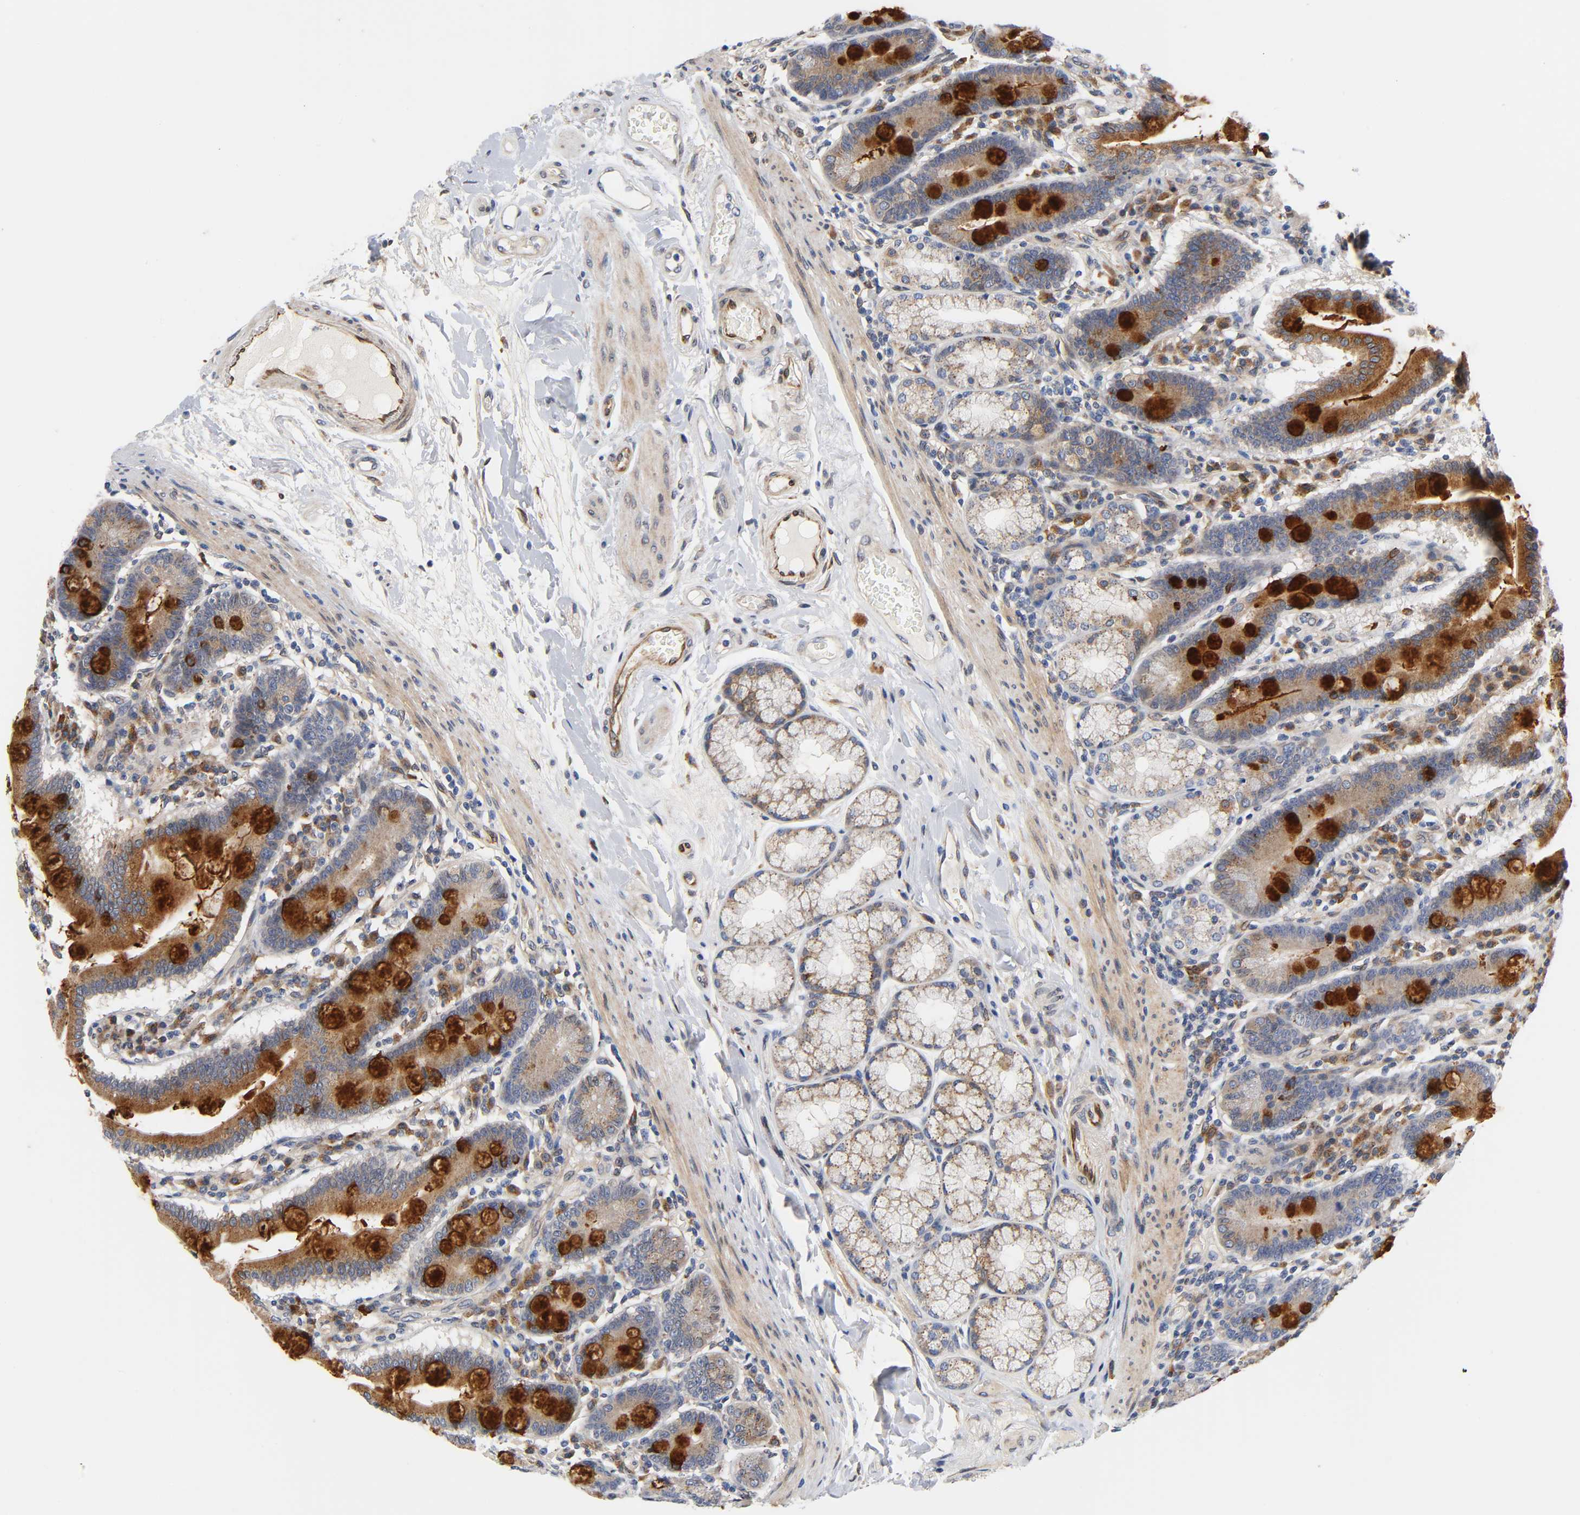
{"staining": {"intensity": "strong", "quantity": ">75%", "location": "cytoplasmic/membranous"}, "tissue": "duodenum", "cell_type": "Glandular cells", "image_type": "normal", "snomed": [{"axis": "morphology", "description": "Normal tissue, NOS"}, {"axis": "topography", "description": "Duodenum"}], "caption": "Protein expression analysis of benign human duodenum reveals strong cytoplasmic/membranous expression in about >75% of glandular cells. The protein of interest is shown in brown color, while the nuclei are stained blue.", "gene": "ASB6", "patient": {"sex": "female", "age": 64}}